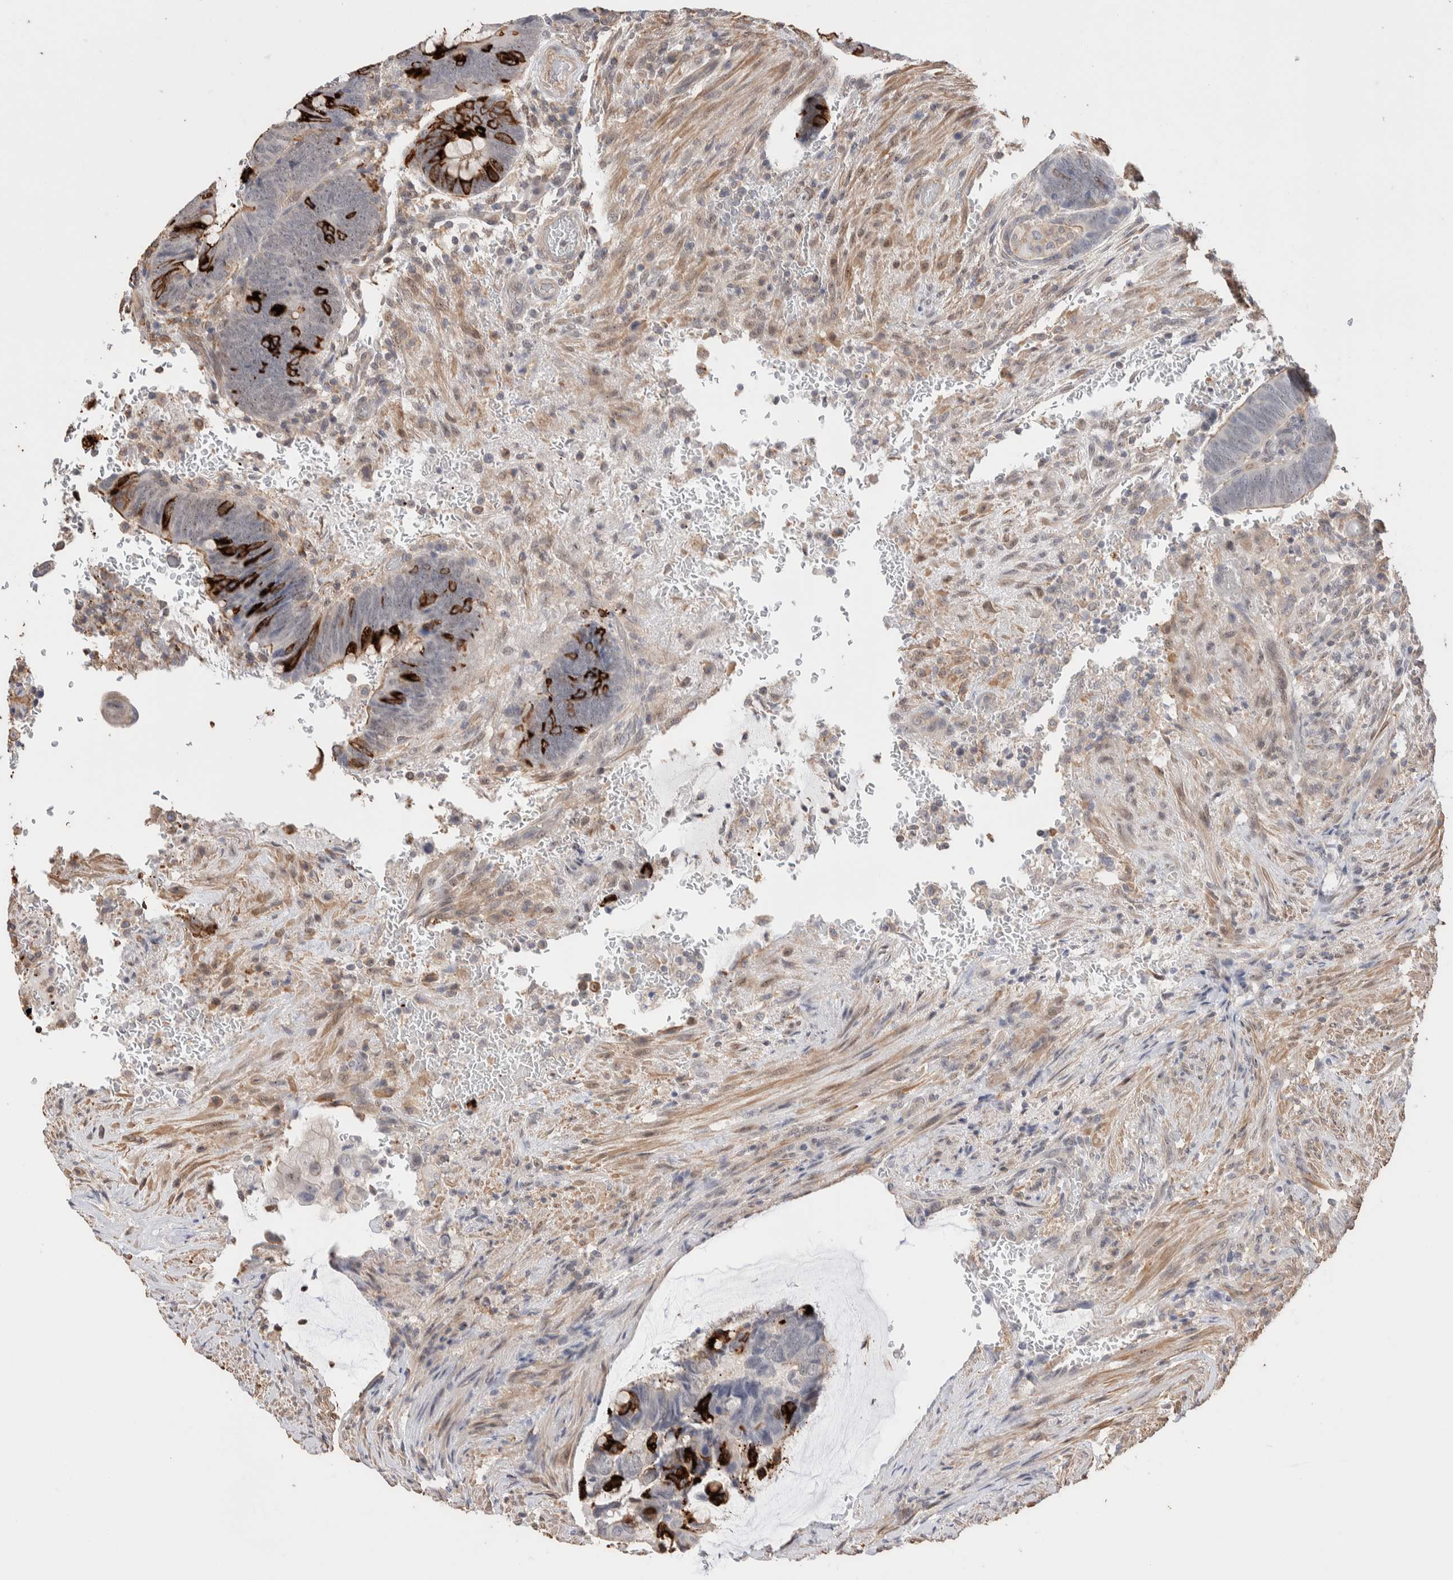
{"staining": {"intensity": "strong", "quantity": "<25%", "location": "cytoplasmic/membranous"}, "tissue": "colorectal cancer", "cell_type": "Tumor cells", "image_type": "cancer", "snomed": [{"axis": "morphology", "description": "Normal tissue, NOS"}, {"axis": "morphology", "description": "Adenocarcinoma, NOS"}, {"axis": "topography", "description": "Rectum"}], "caption": "This image exhibits adenocarcinoma (colorectal) stained with immunohistochemistry to label a protein in brown. The cytoplasmic/membranous of tumor cells show strong positivity for the protein. Nuclei are counter-stained blue.", "gene": "ZNF704", "patient": {"sex": "male", "age": 92}}